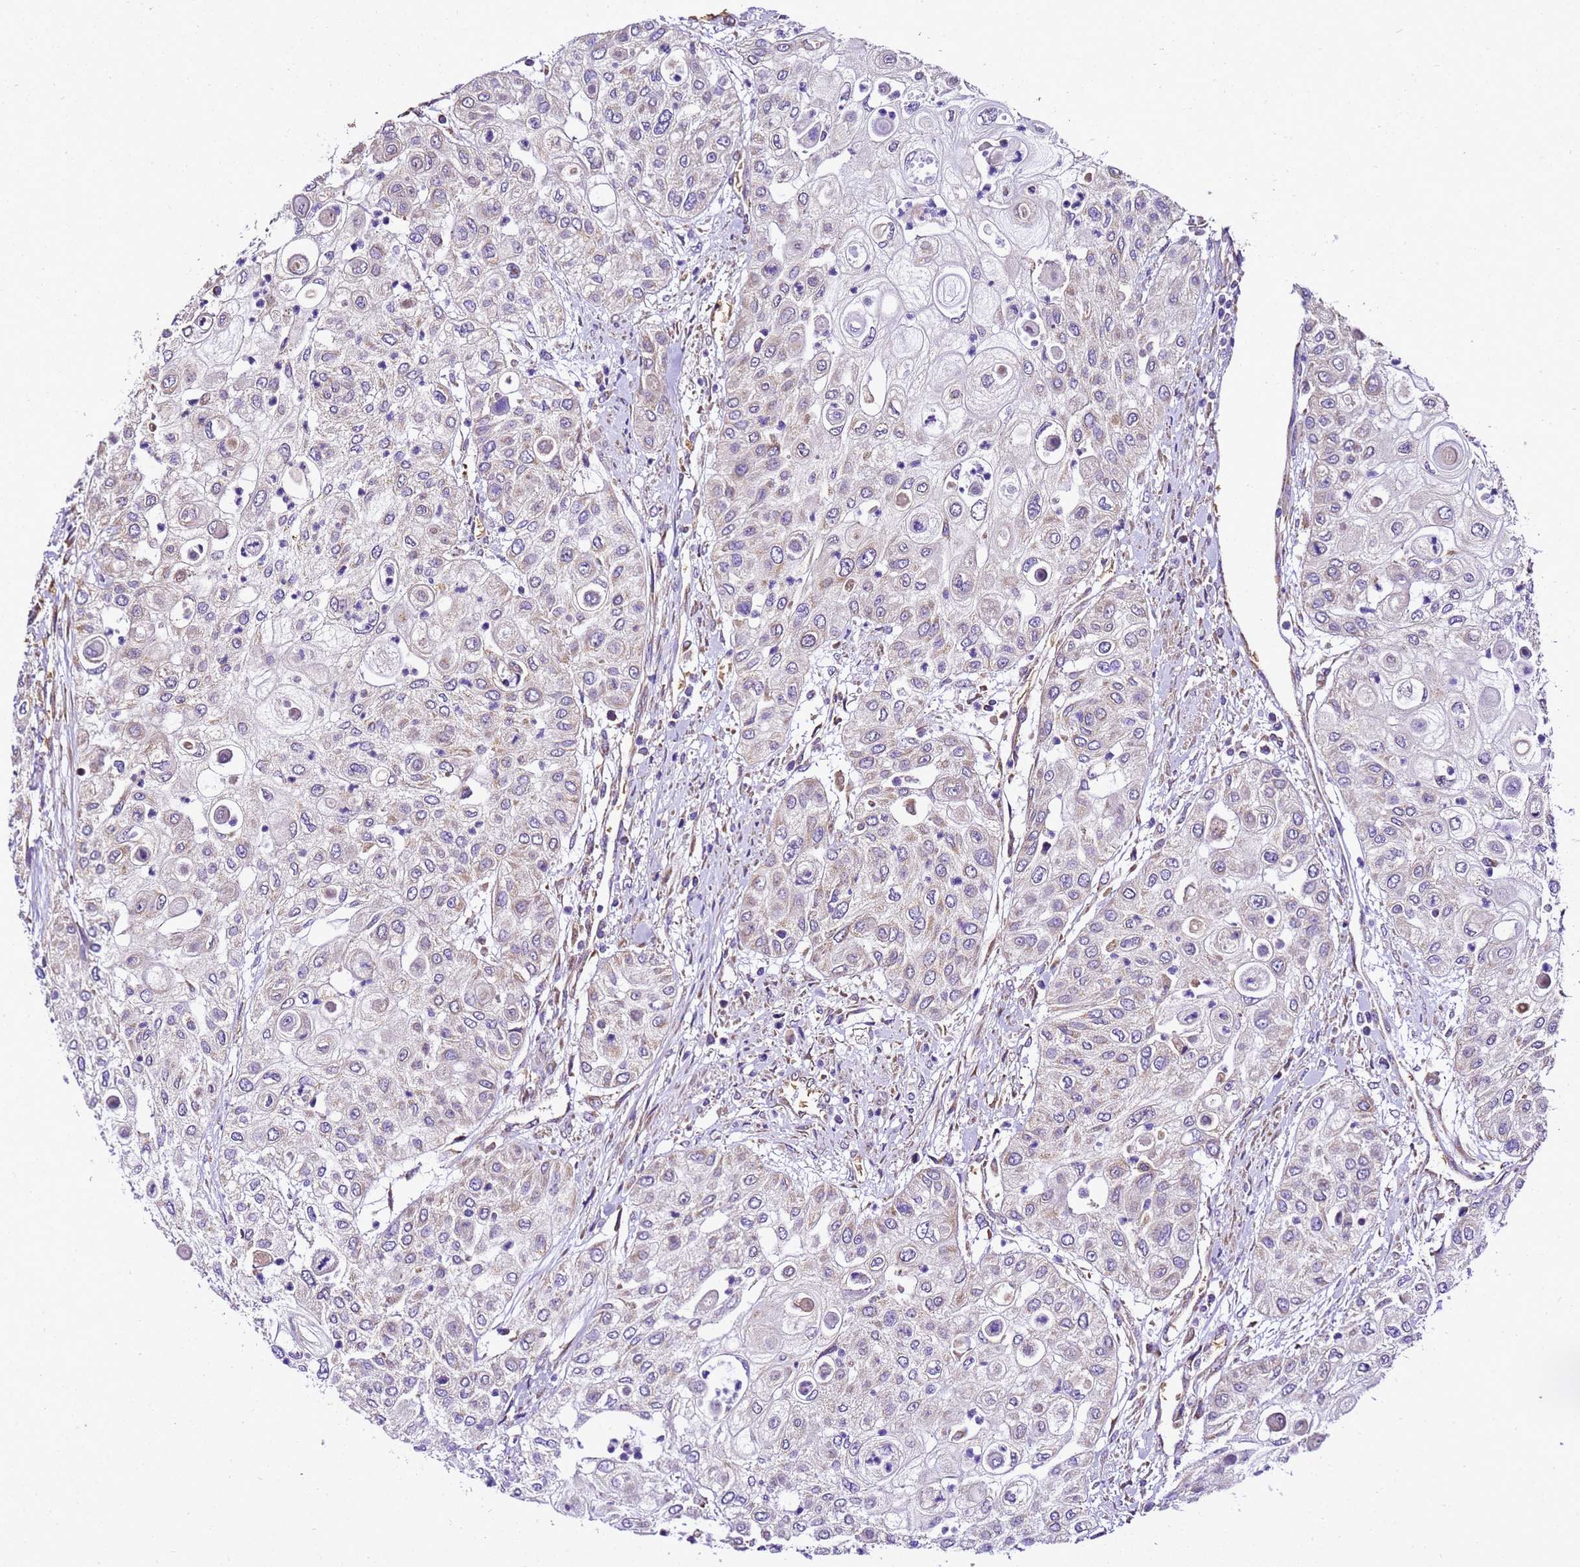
{"staining": {"intensity": "negative", "quantity": "none", "location": "none"}, "tissue": "urothelial cancer", "cell_type": "Tumor cells", "image_type": "cancer", "snomed": [{"axis": "morphology", "description": "Urothelial carcinoma, High grade"}, {"axis": "topography", "description": "Urinary bladder"}], "caption": "Image shows no significant protein positivity in tumor cells of high-grade urothelial carcinoma.", "gene": "LRRIQ1", "patient": {"sex": "female", "age": 79}}